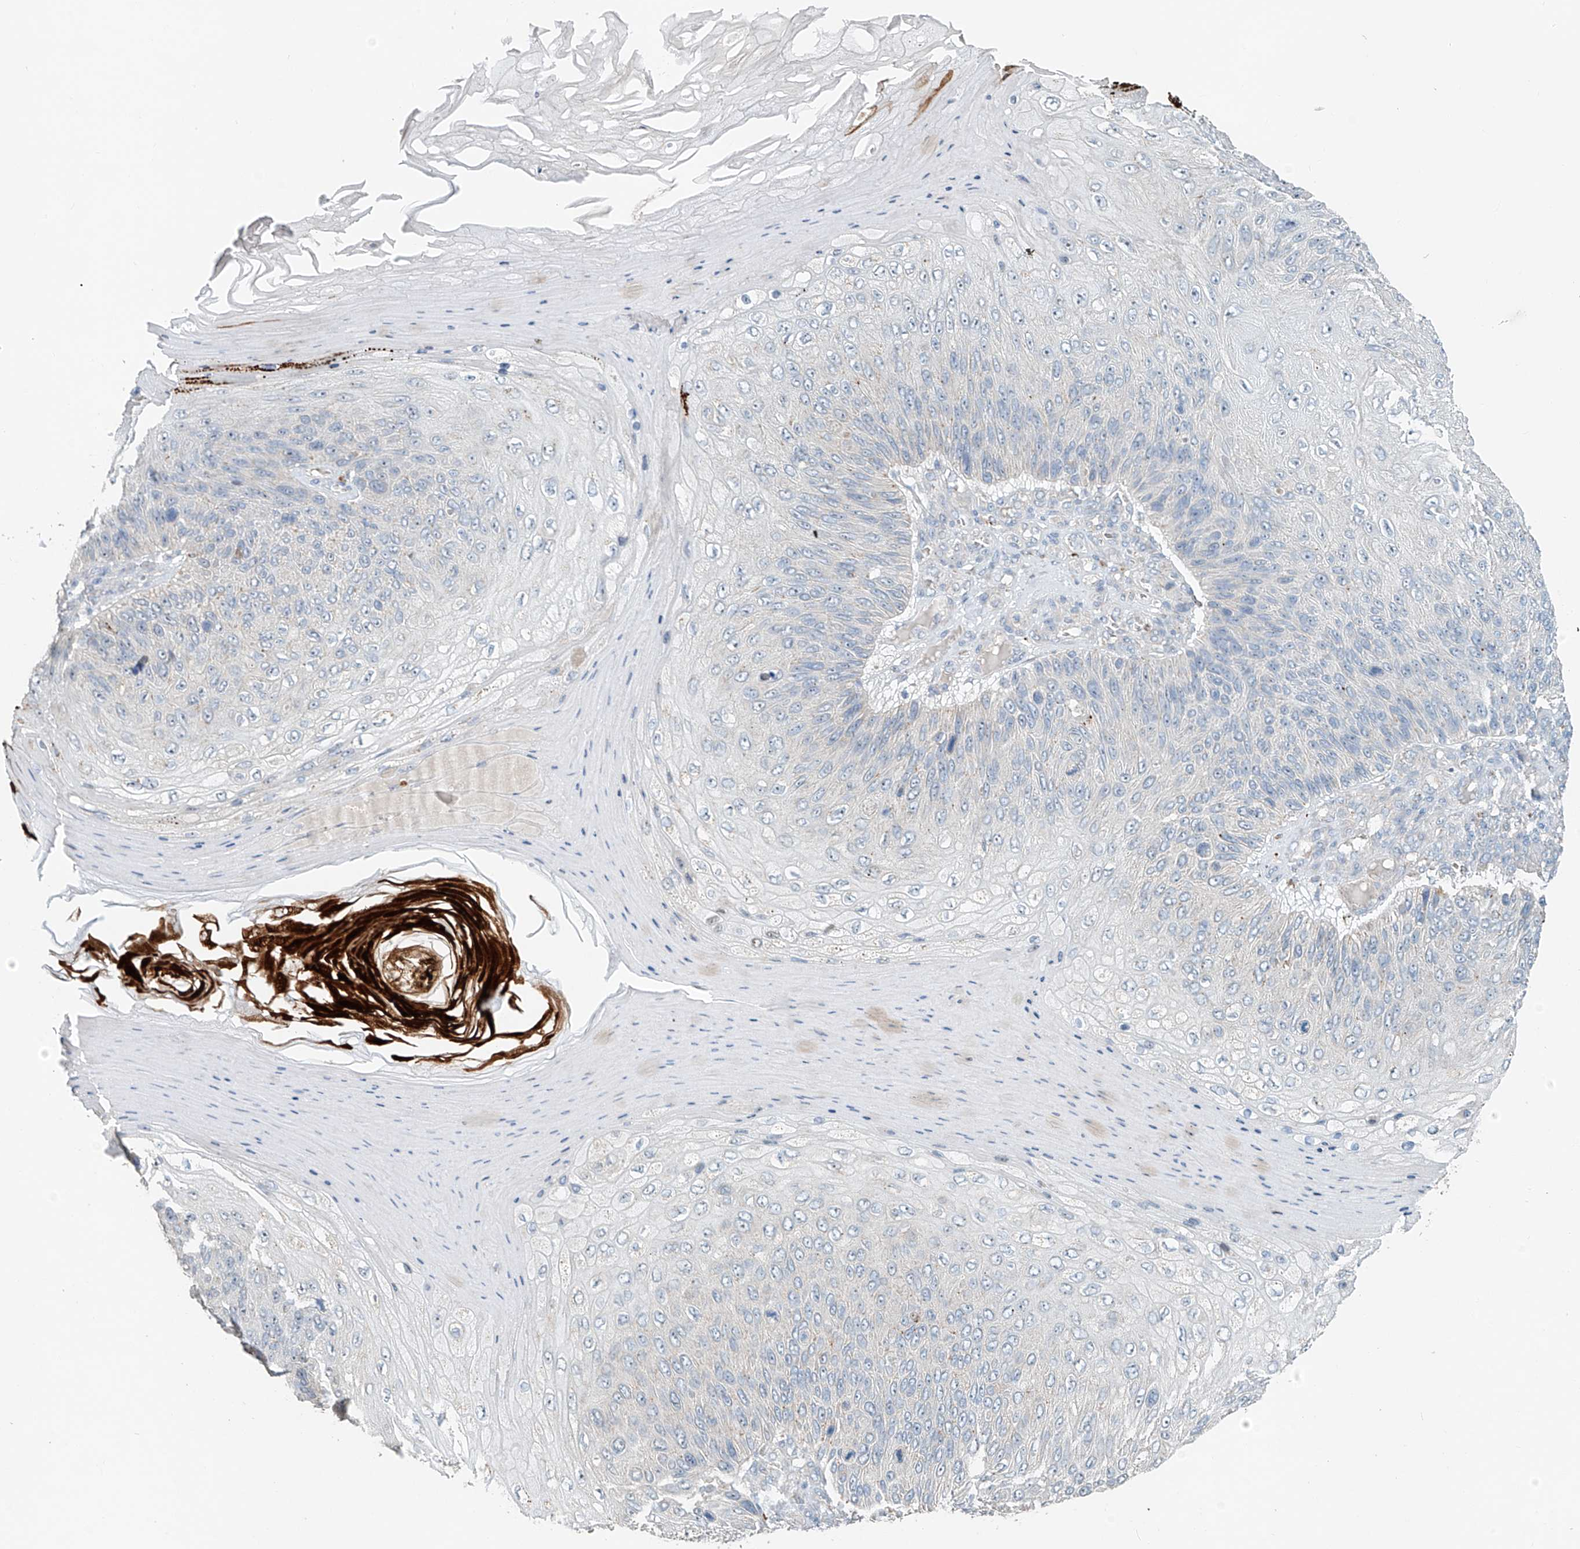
{"staining": {"intensity": "negative", "quantity": "none", "location": "none"}, "tissue": "skin cancer", "cell_type": "Tumor cells", "image_type": "cancer", "snomed": [{"axis": "morphology", "description": "Squamous cell carcinoma, NOS"}, {"axis": "topography", "description": "Skin"}], "caption": "High magnification brightfield microscopy of skin cancer (squamous cell carcinoma) stained with DAB (brown) and counterstained with hematoxylin (blue): tumor cells show no significant positivity.", "gene": "TRIM47", "patient": {"sex": "female", "age": 88}}